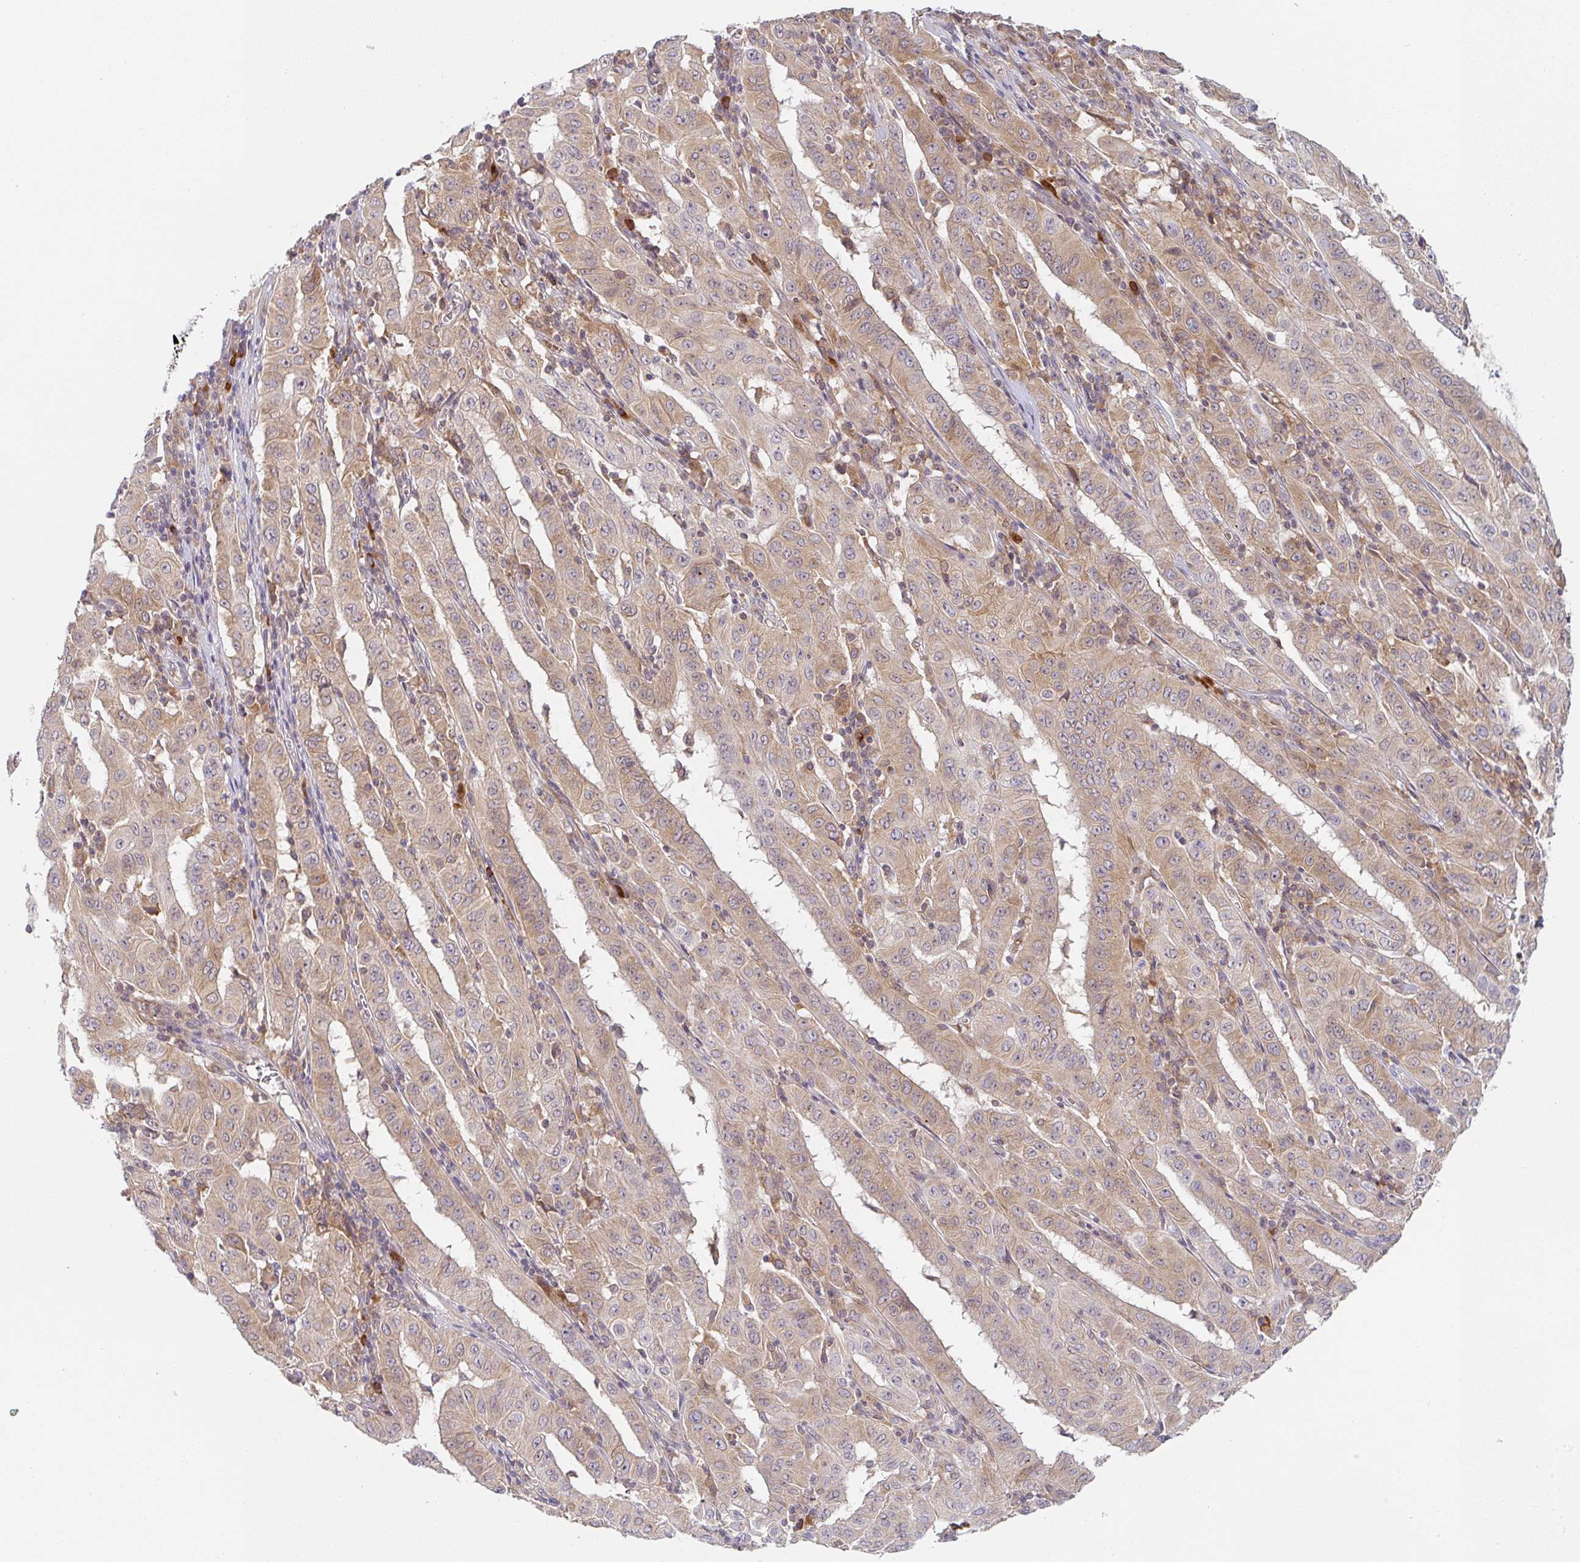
{"staining": {"intensity": "moderate", "quantity": ">75%", "location": "cytoplasmic/membranous"}, "tissue": "pancreatic cancer", "cell_type": "Tumor cells", "image_type": "cancer", "snomed": [{"axis": "morphology", "description": "Adenocarcinoma, NOS"}, {"axis": "topography", "description": "Pancreas"}], "caption": "Immunohistochemistry (IHC) of pancreatic adenocarcinoma exhibits medium levels of moderate cytoplasmic/membranous expression in approximately >75% of tumor cells.", "gene": "DERL2", "patient": {"sex": "male", "age": 63}}